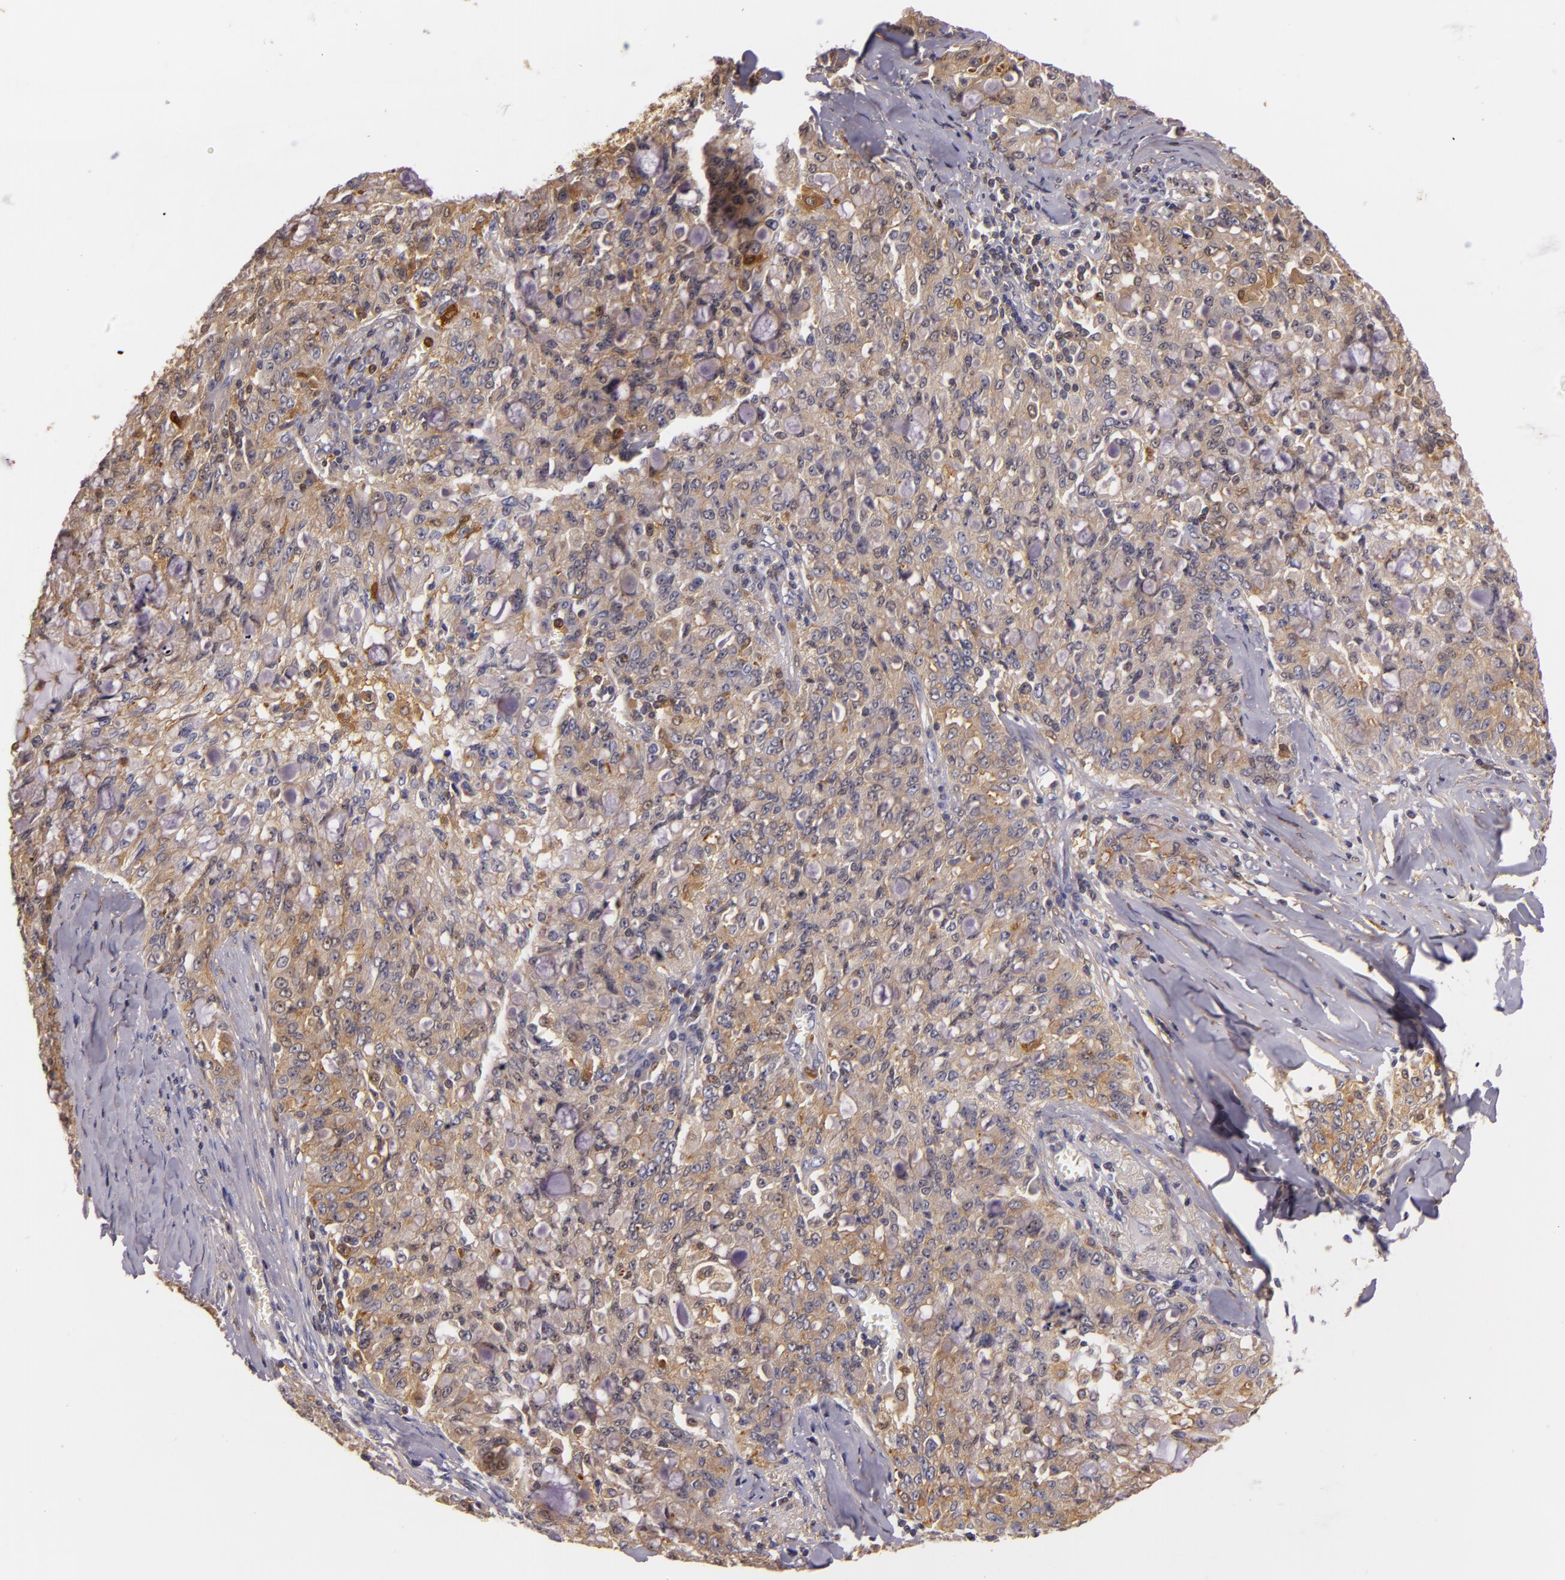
{"staining": {"intensity": "moderate", "quantity": ">75%", "location": "cytoplasmic/membranous"}, "tissue": "lung cancer", "cell_type": "Tumor cells", "image_type": "cancer", "snomed": [{"axis": "morphology", "description": "Adenocarcinoma, NOS"}, {"axis": "topography", "description": "Lung"}], "caption": "The micrograph shows staining of lung cancer (adenocarcinoma), revealing moderate cytoplasmic/membranous protein expression (brown color) within tumor cells. (DAB (3,3'-diaminobenzidine) IHC with brightfield microscopy, high magnification).", "gene": "TOM1", "patient": {"sex": "female", "age": 44}}